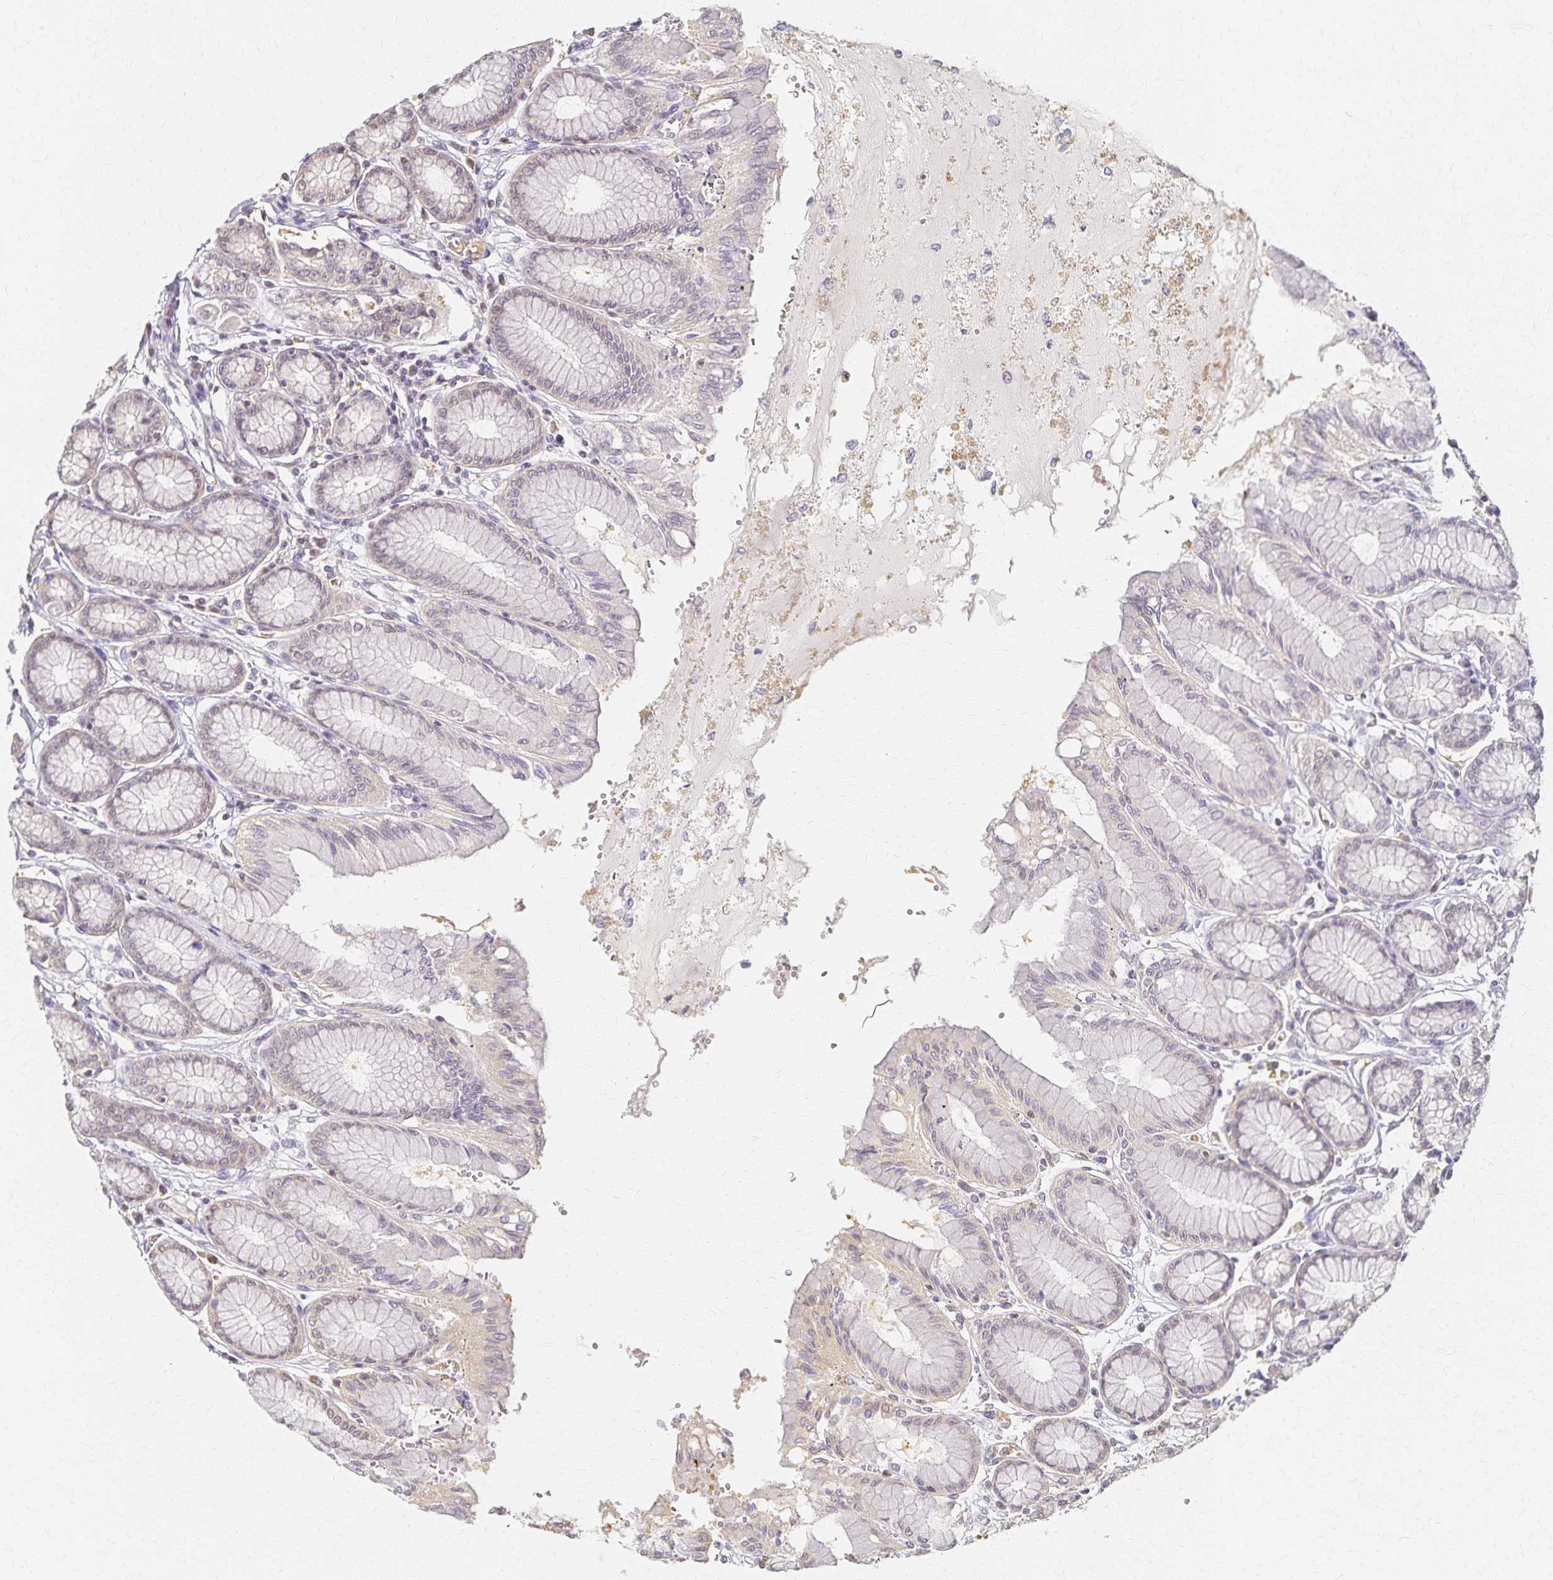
{"staining": {"intensity": "weak", "quantity": "<25%", "location": "cytoplasmic/membranous"}, "tissue": "stomach", "cell_type": "Glandular cells", "image_type": "normal", "snomed": [{"axis": "morphology", "description": "Normal tissue, NOS"}, {"axis": "topography", "description": "Stomach"}, {"axis": "topography", "description": "Stomach, lower"}], "caption": "IHC photomicrograph of benign stomach stained for a protein (brown), which displays no positivity in glandular cells.", "gene": "AZGP1", "patient": {"sex": "male", "age": 76}}